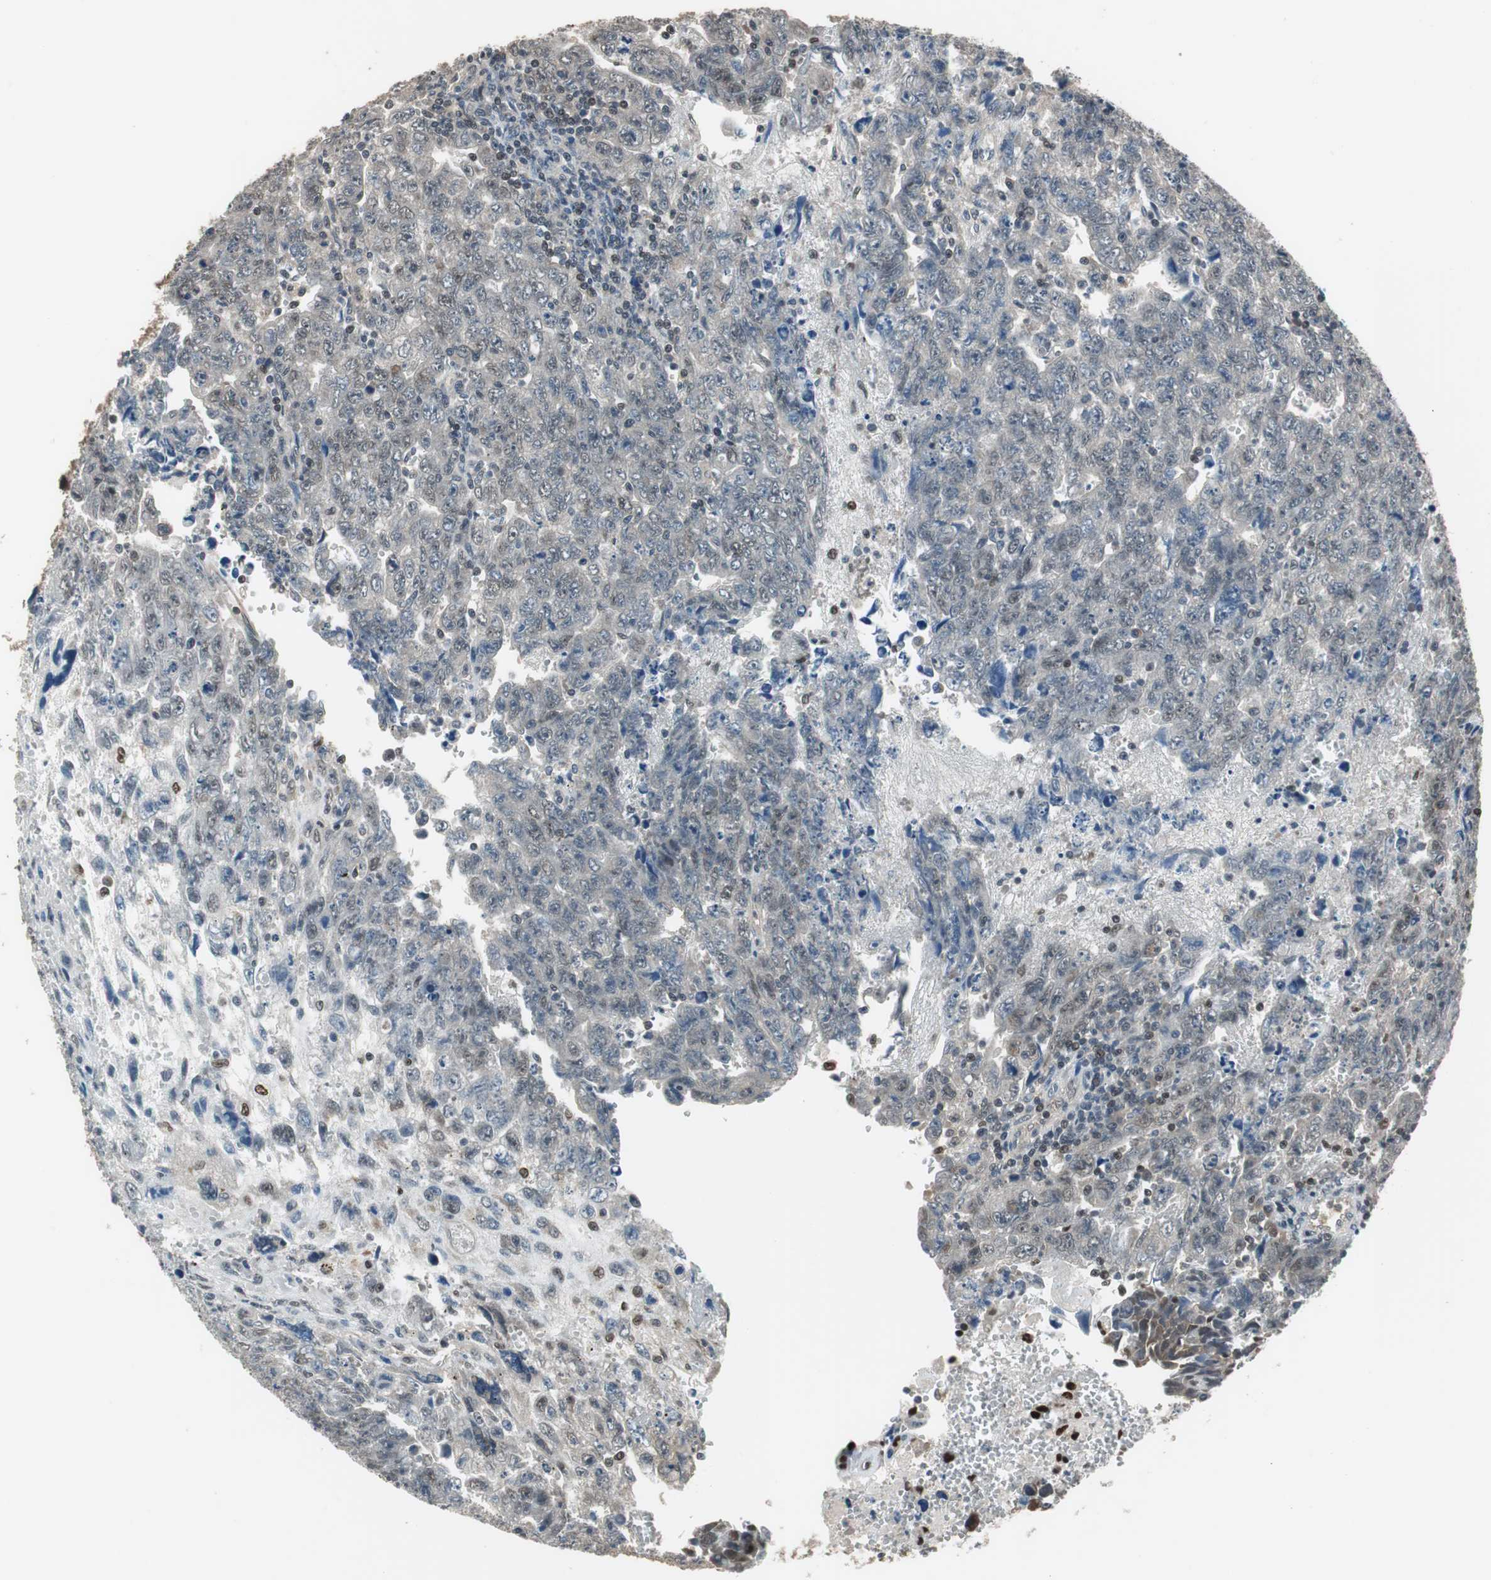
{"staining": {"intensity": "moderate", "quantity": "25%-75%", "location": "nuclear"}, "tissue": "testis cancer", "cell_type": "Tumor cells", "image_type": "cancer", "snomed": [{"axis": "morphology", "description": "Carcinoma, Embryonal, NOS"}, {"axis": "topography", "description": "Testis"}], "caption": "Testis embryonal carcinoma was stained to show a protein in brown. There is medium levels of moderate nuclear positivity in approximately 25%-75% of tumor cells.", "gene": "MAFB", "patient": {"sex": "male", "age": 28}}